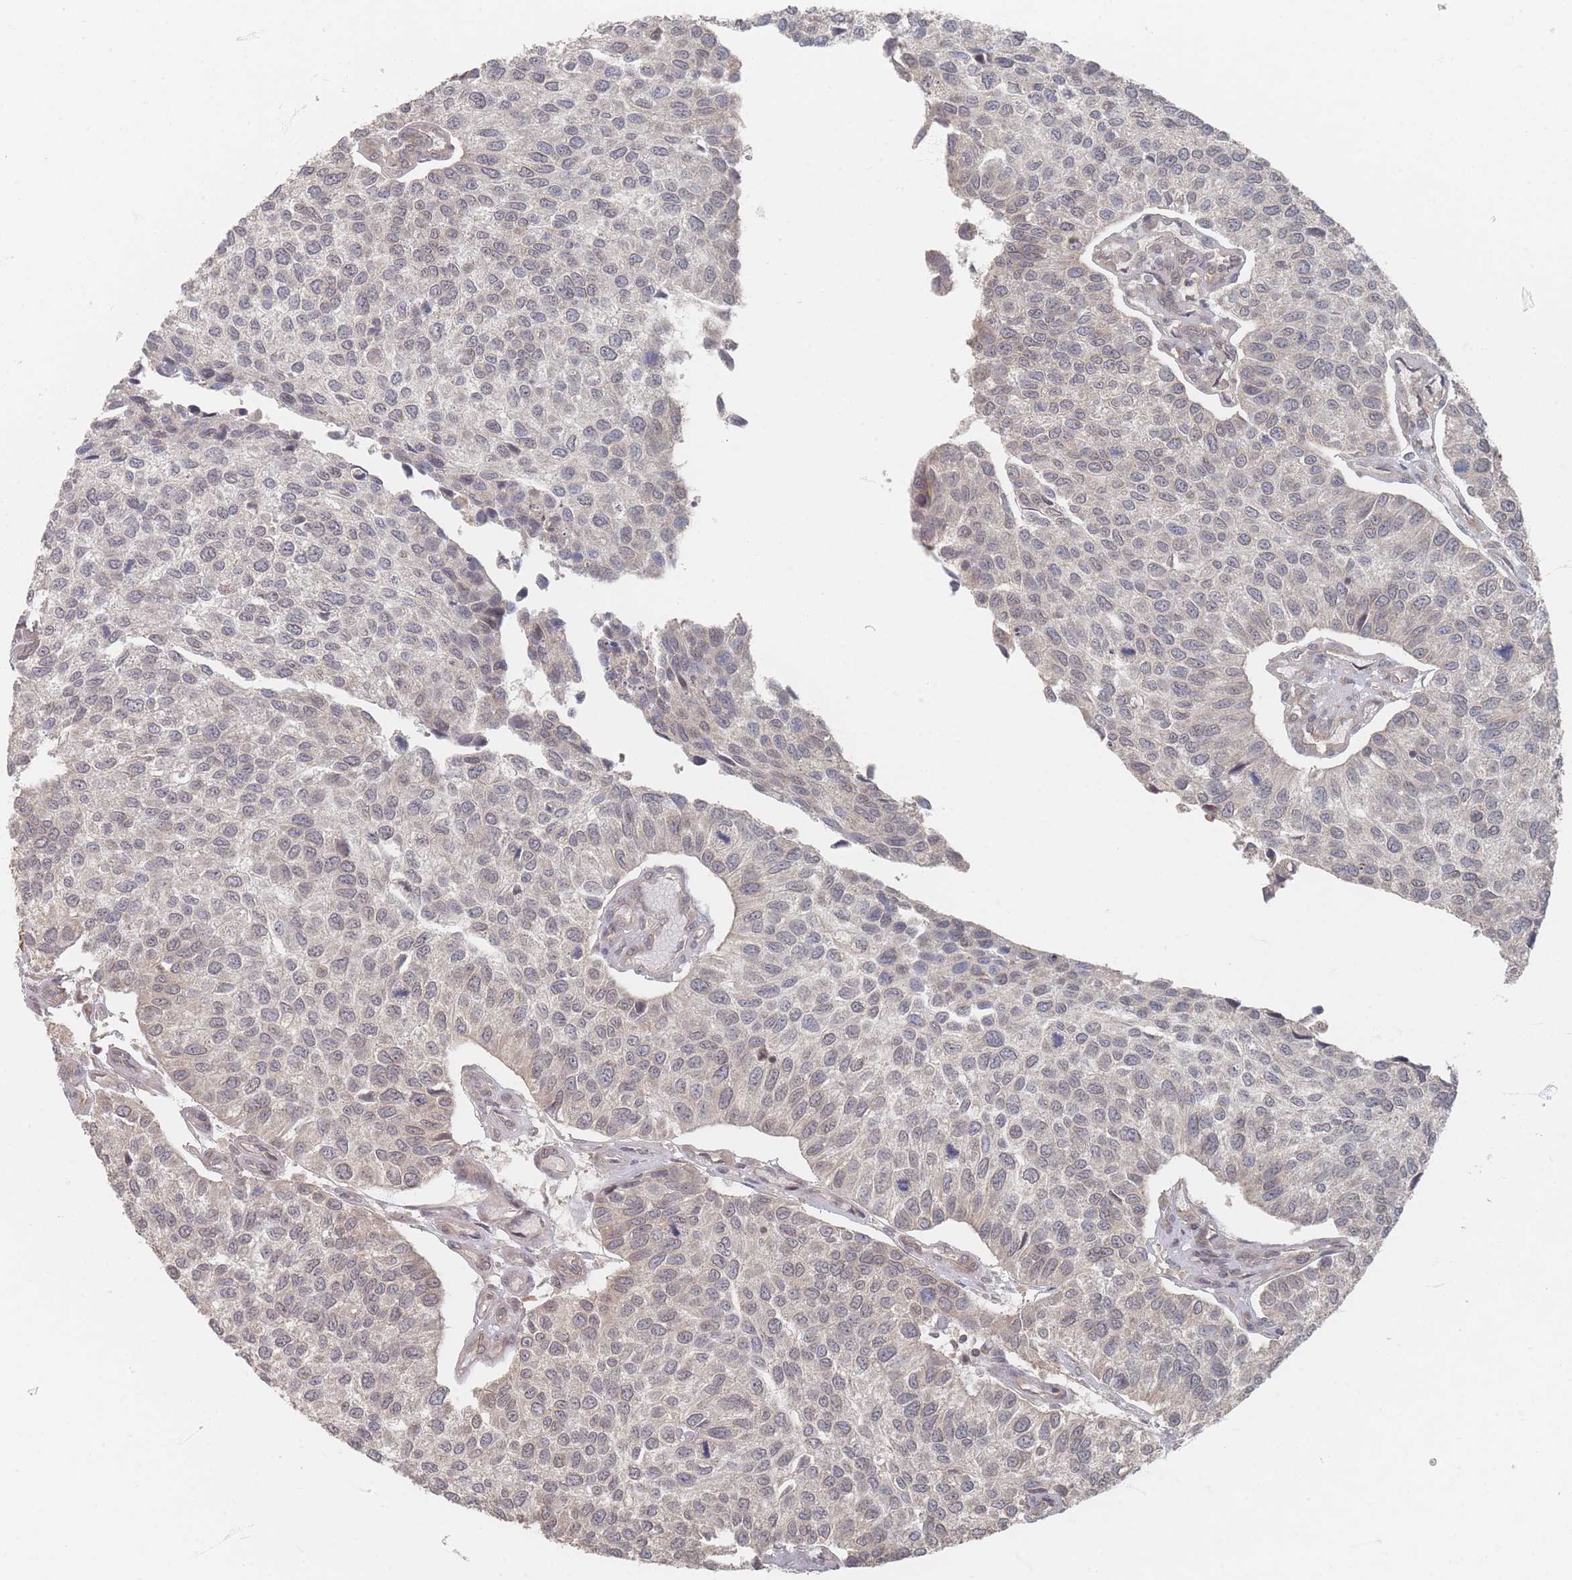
{"staining": {"intensity": "negative", "quantity": "none", "location": "none"}, "tissue": "urothelial cancer", "cell_type": "Tumor cells", "image_type": "cancer", "snomed": [{"axis": "morphology", "description": "Urothelial carcinoma, NOS"}, {"axis": "topography", "description": "Urinary bladder"}], "caption": "This is an IHC micrograph of transitional cell carcinoma. There is no expression in tumor cells.", "gene": "GLE1", "patient": {"sex": "male", "age": 55}}